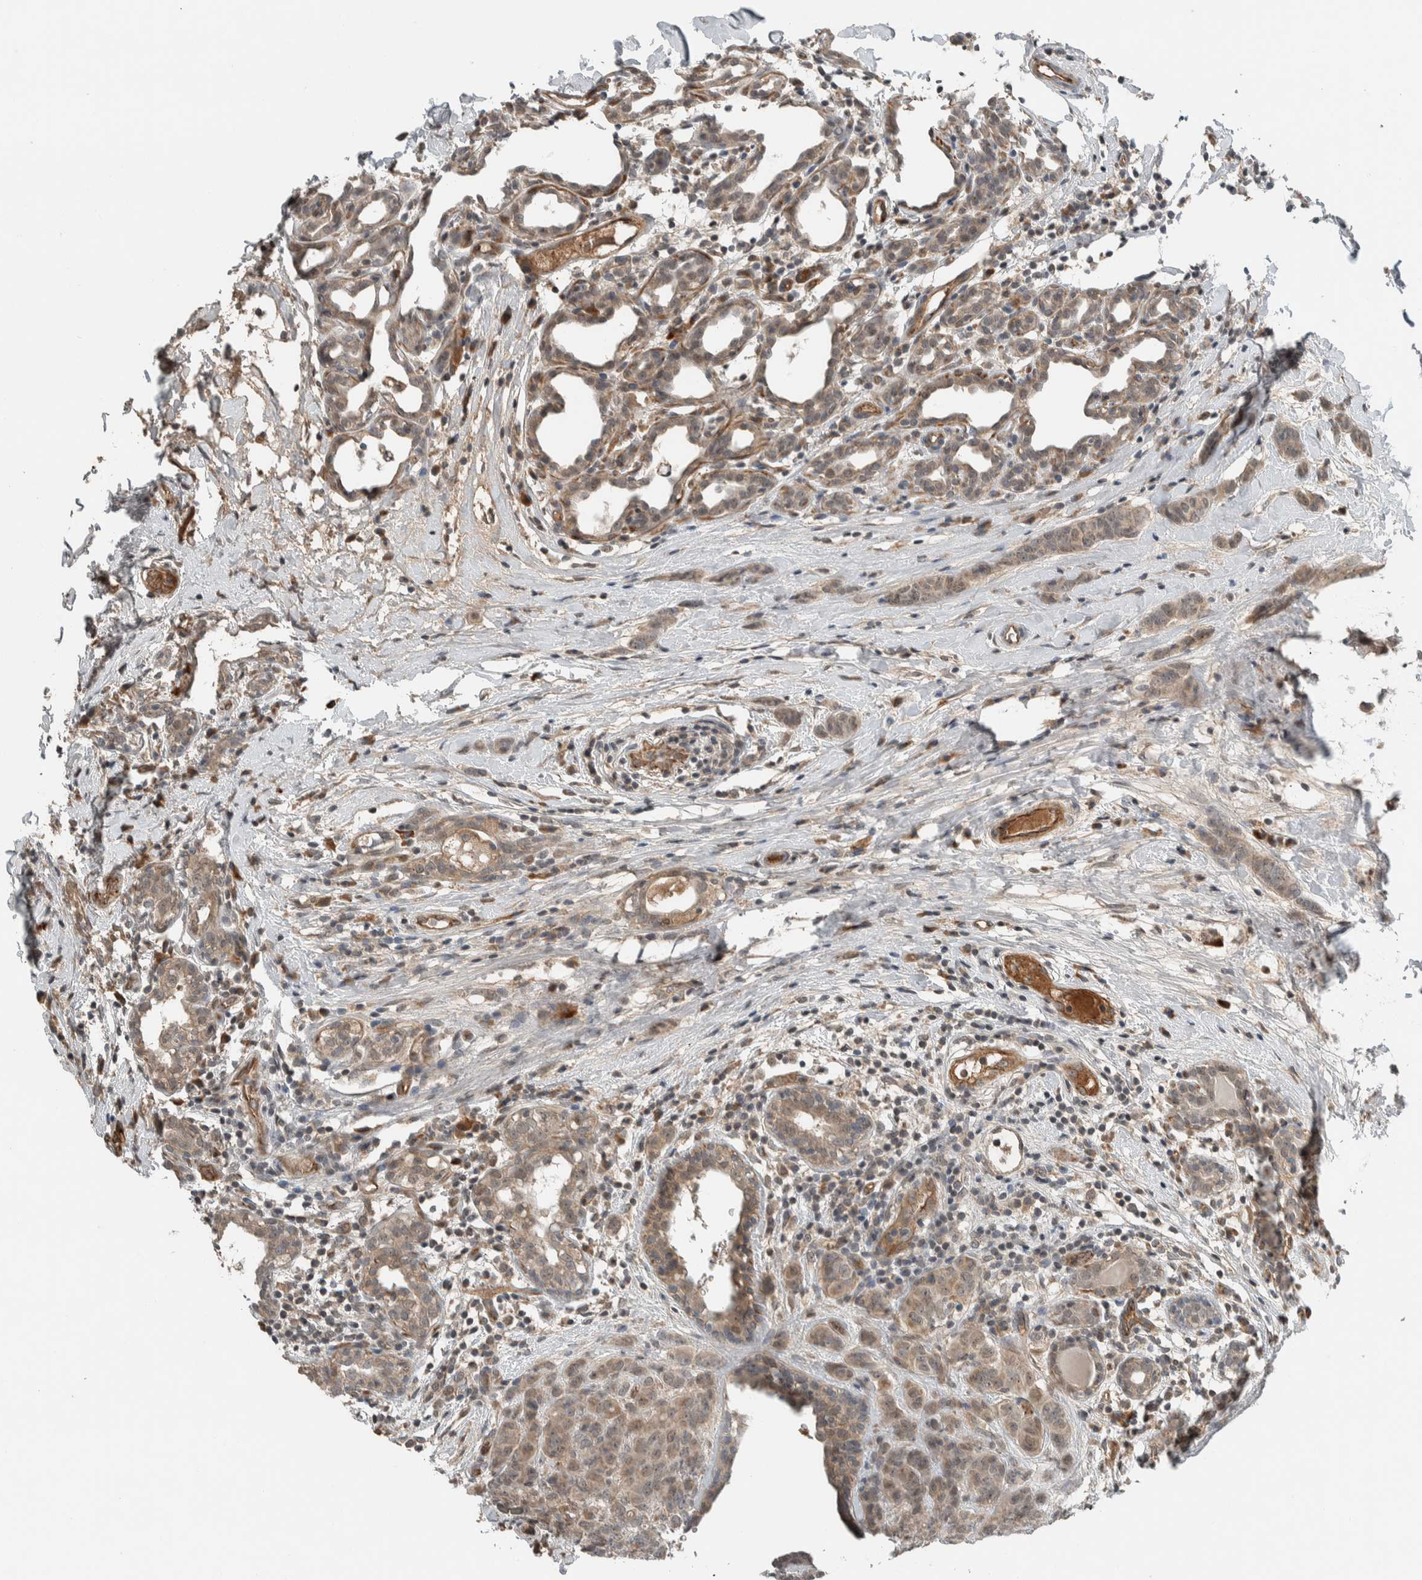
{"staining": {"intensity": "weak", "quantity": ">75%", "location": "cytoplasmic/membranous"}, "tissue": "breast cancer", "cell_type": "Tumor cells", "image_type": "cancer", "snomed": [{"axis": "morphology", "description": "Normal tissue, NOS"}, {"axis": "morphology", "description": "Duct carcinoma"}, {"axis": "topography", "description": "Breast"}], "caption": "Brown immunohistochemical staining in human invasive ductal carcinoma (breast) reveals weak cytoplasmic/membranous staining in approximately >75% of tumor cells. The staining is performed using DAB brown chromogen to label protein expression. The nuclei are counter-stained blue using hematoxylin.", "gene": "ARMC7", "patient": {"sex": "female", "age": 40}}